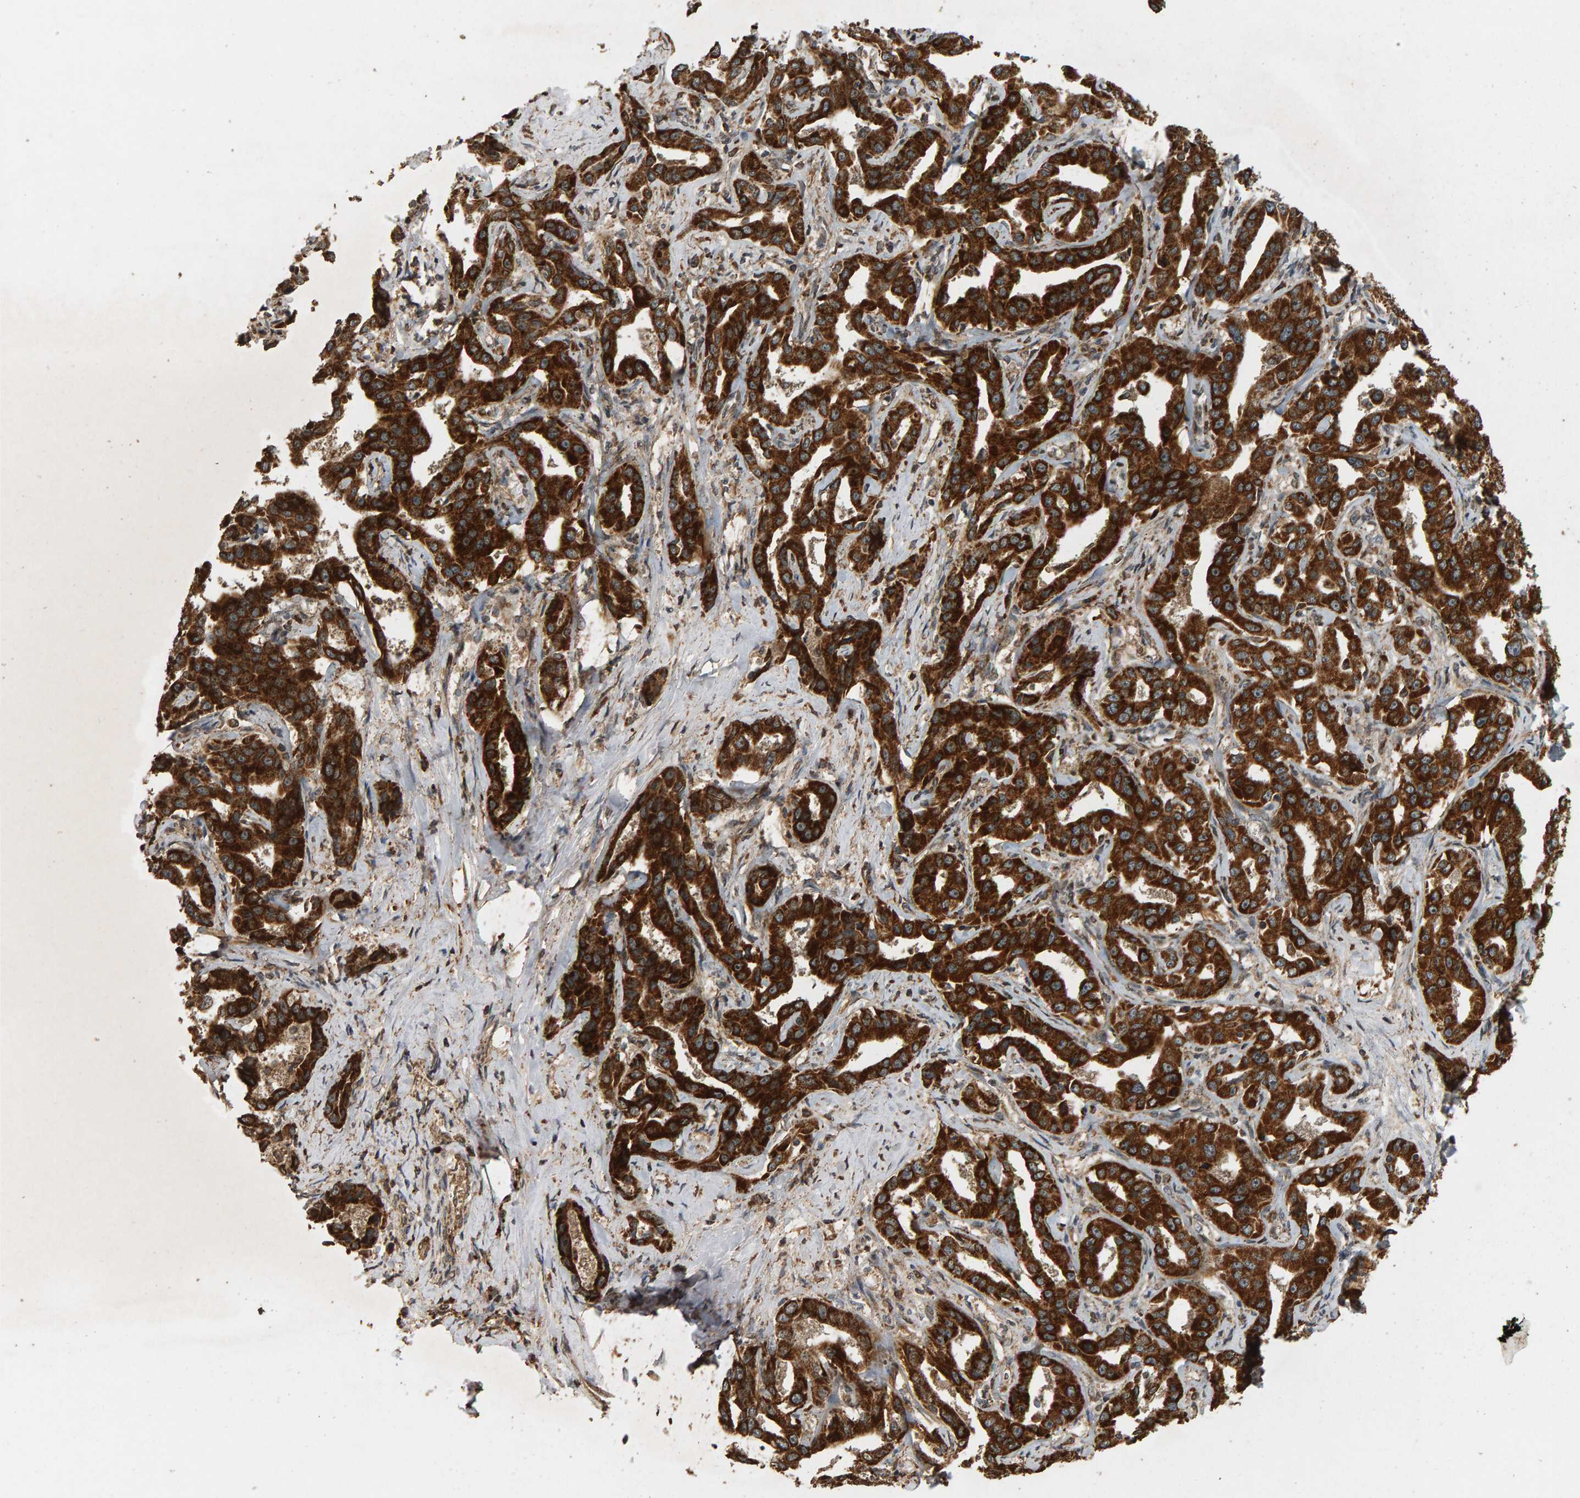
{"staining": {"intensity": "strong", "quantity": ">75%", "location": "cytoplasmic/membranous"}, "tissue": "liver cancer", "cell_type": "Tumor cells", "image_type": "cancer", "snomed": [{"axis": "morphology", "description": "Cholangiocarcinoma"}, {"axis": "topography", "description": "Liver"}], "caption": "Strong cytoplasmic/membranous staining for a protein is seen in approximately >75% of tumor cells of cholangiocarcinoma (liver) using immunohistochemistry (IHC).", "gene": "GSTK1", "patient": {"sex": "male", "age": 59}}